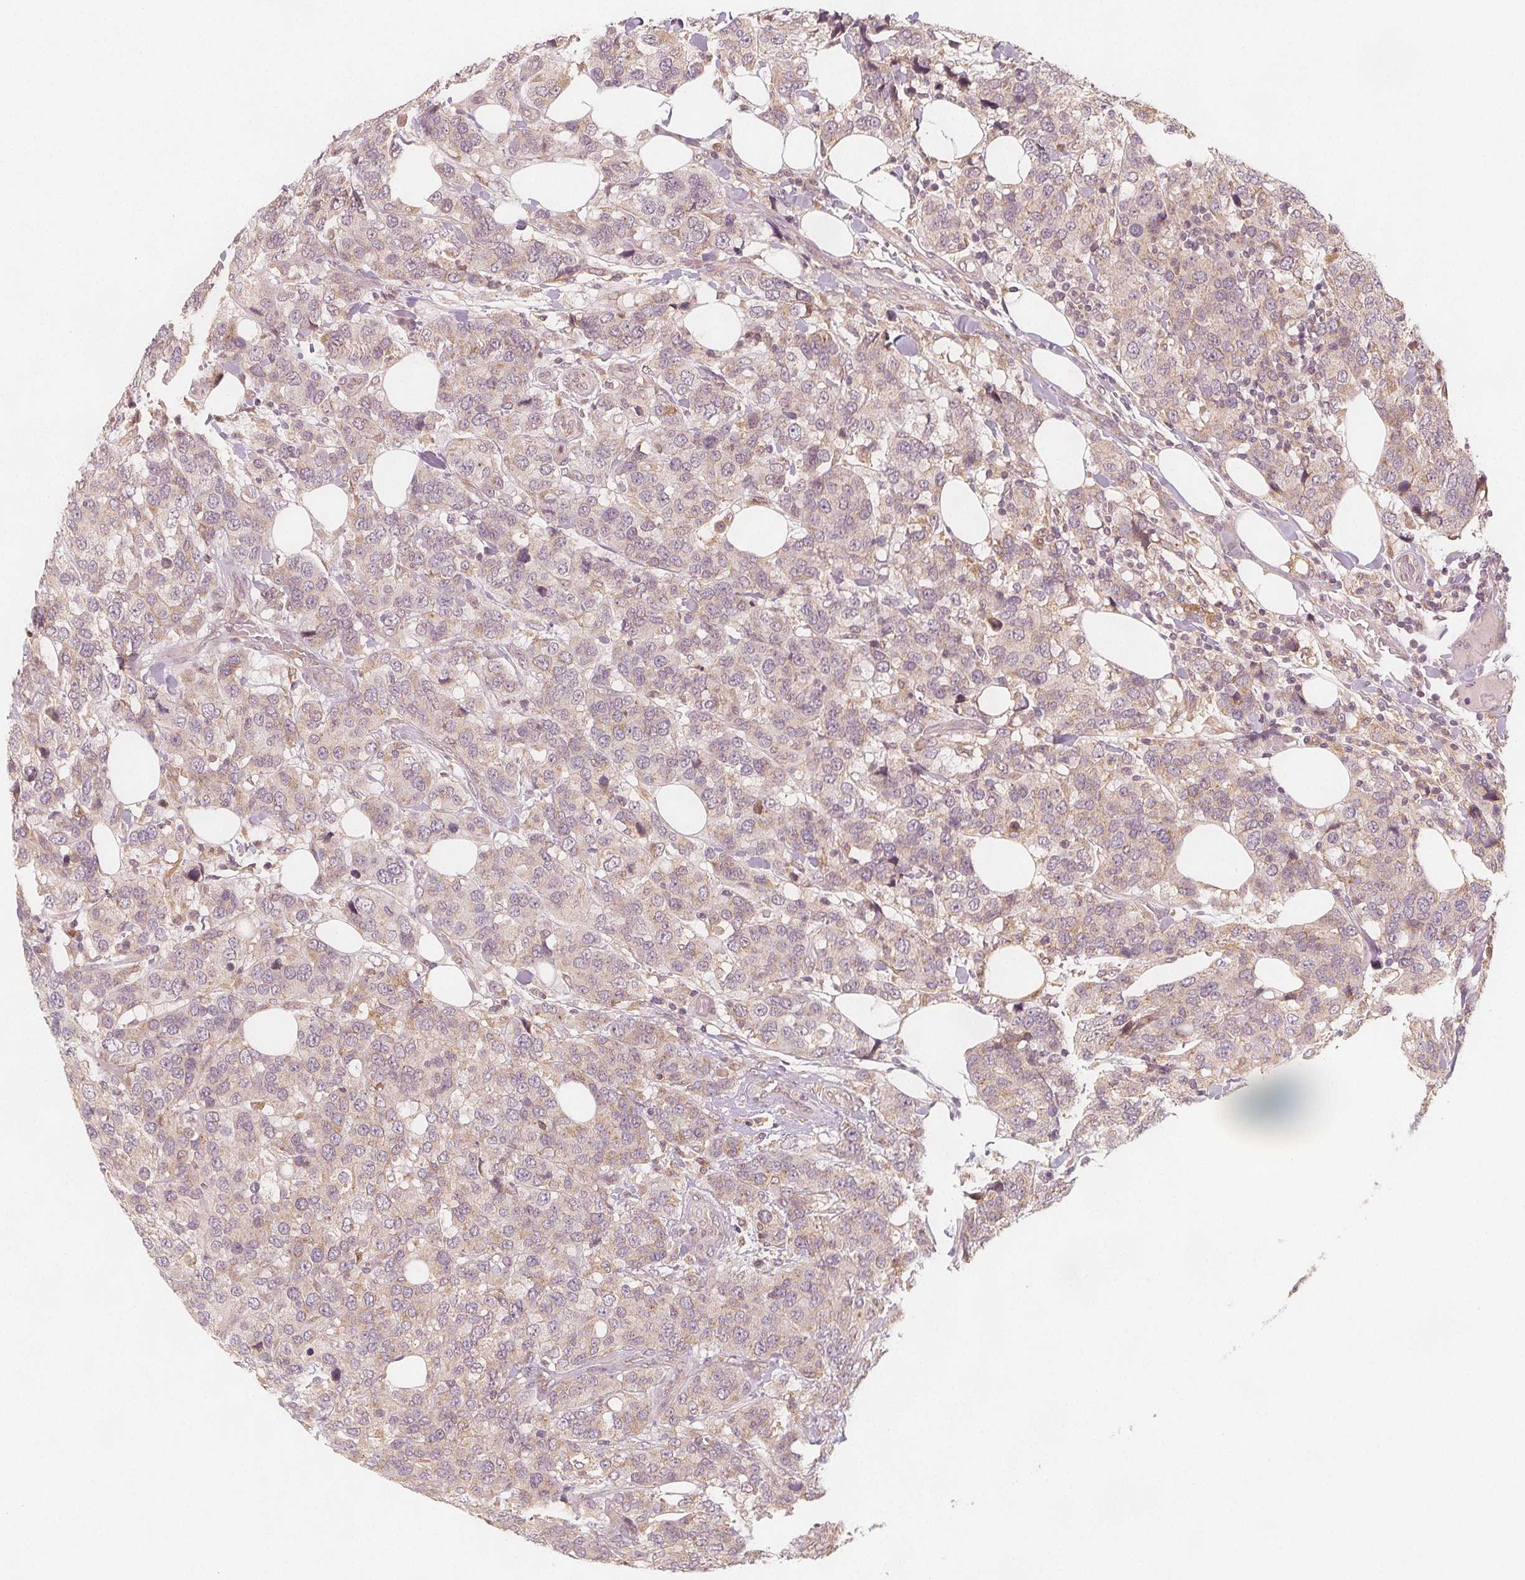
{"staining": {"intensity": "weak", "quantity": "<25%", "location": "cytoplasmic/membranous"}, "tissue": "breast cancer", "cell_type": "Tumor cells", "image_type": "cancer", "snomed": [{"axis": "morphology", "description": "Lobular carcinoma"}, {"axis": "topography", "description": "Breast"}], "caption": "A micrograph of breast cancer stained for a protein demonstrates no brown staining in tumor cells.", "gene": "NCSTN", "patient": {"sex": "female", "age": 59}}